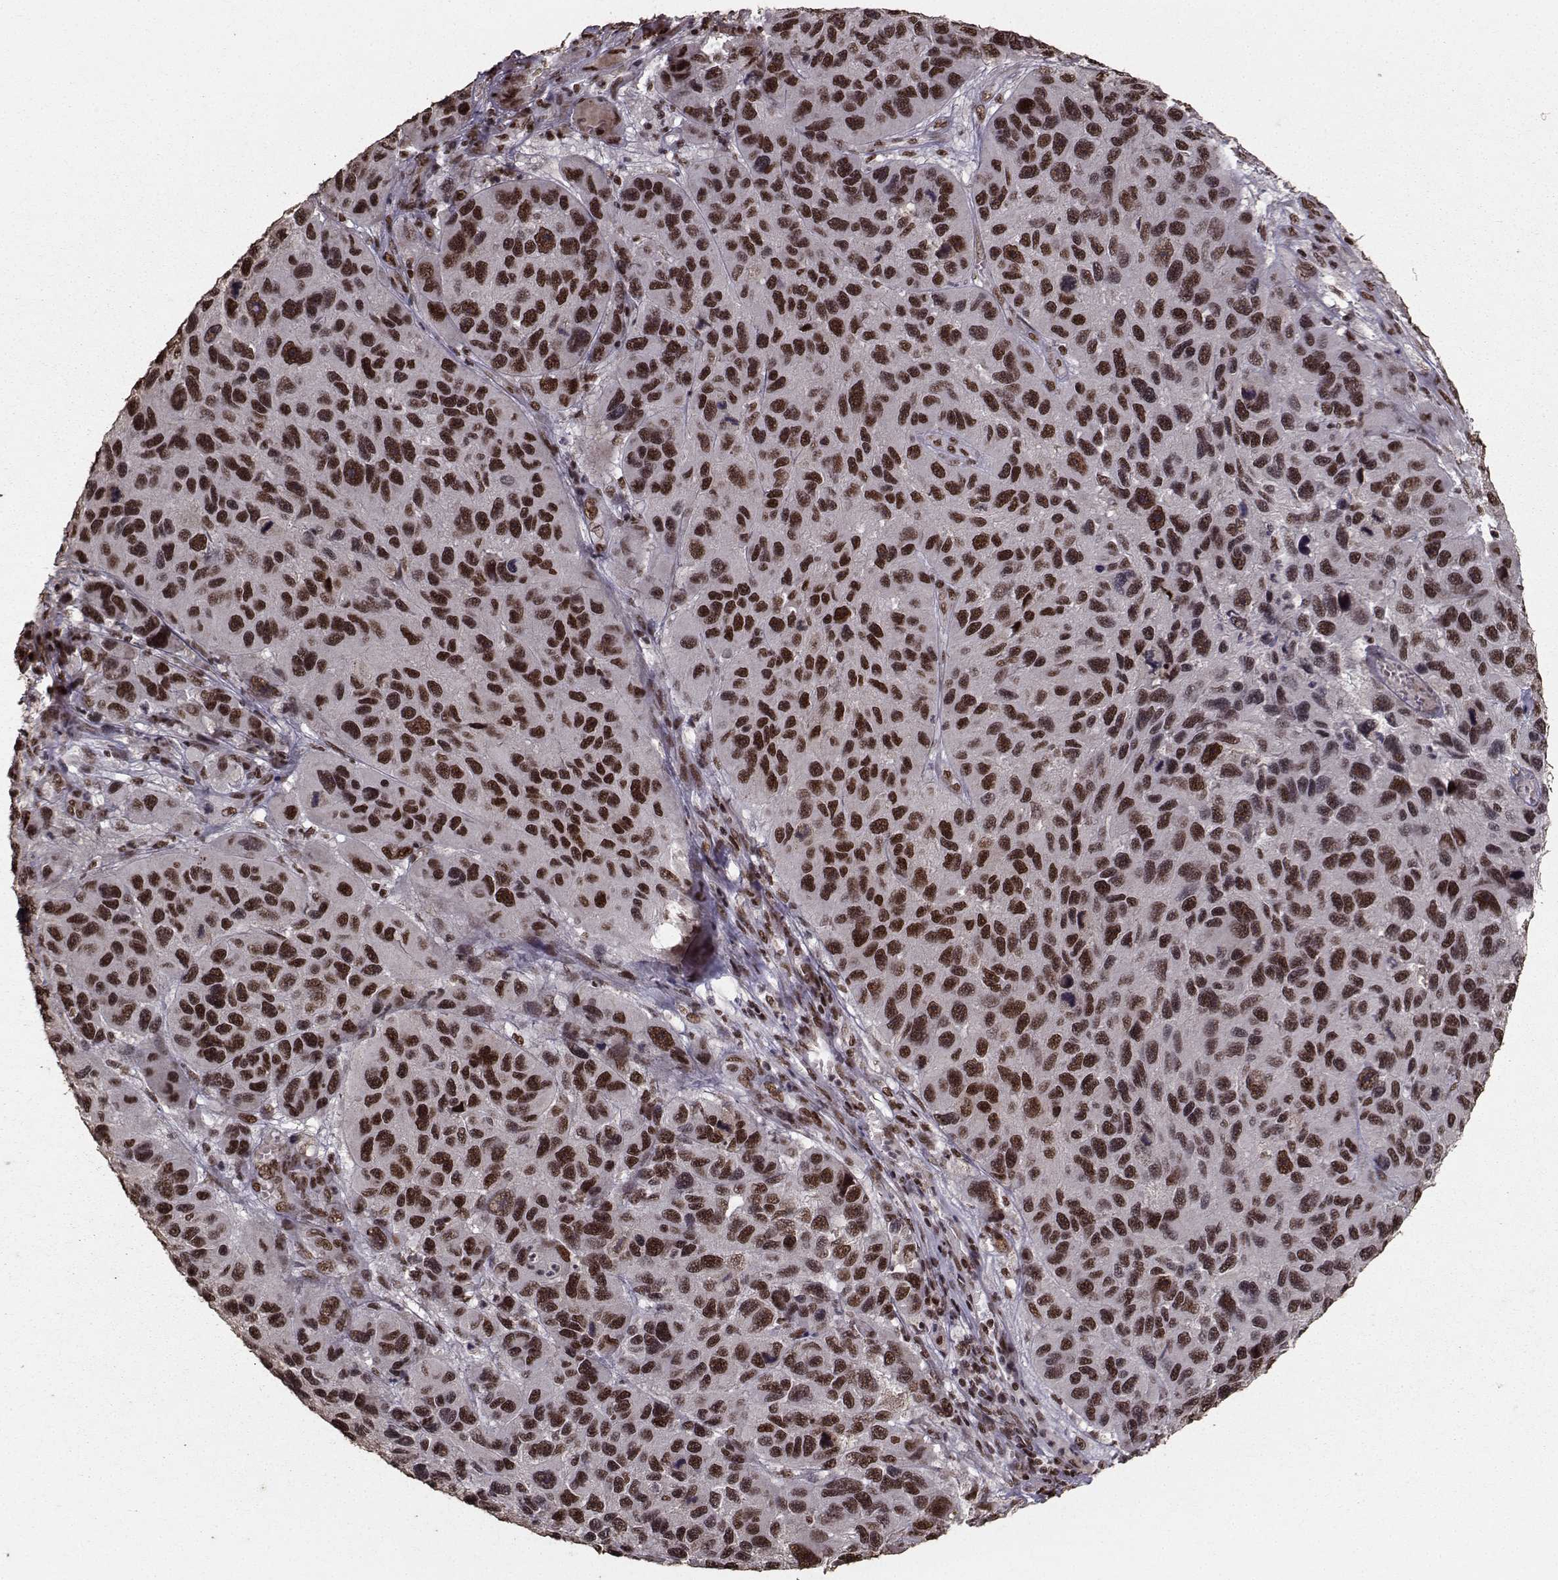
{"staining": {"intensity": "strong", "quantity": "25%-75%", "location": "nuclear"}, "tissue": "melanoma", "cell_type": "Tumor cells", "image_type": "cancer", "snomed": [{"axis": "morphology", "description": "Malignant melanoma, NOS"}, {"axis": "topography", "description": "Skin"}], "caption": "DAB (3,3'-diaminobenzidine) immunohistochemical staining of human malignant melanoma exhibits strong nuclear protein positivity in about 25%-75% of tumor cells.", "gene": "SF1", "patient": {"sex": "male", "age": 53}}